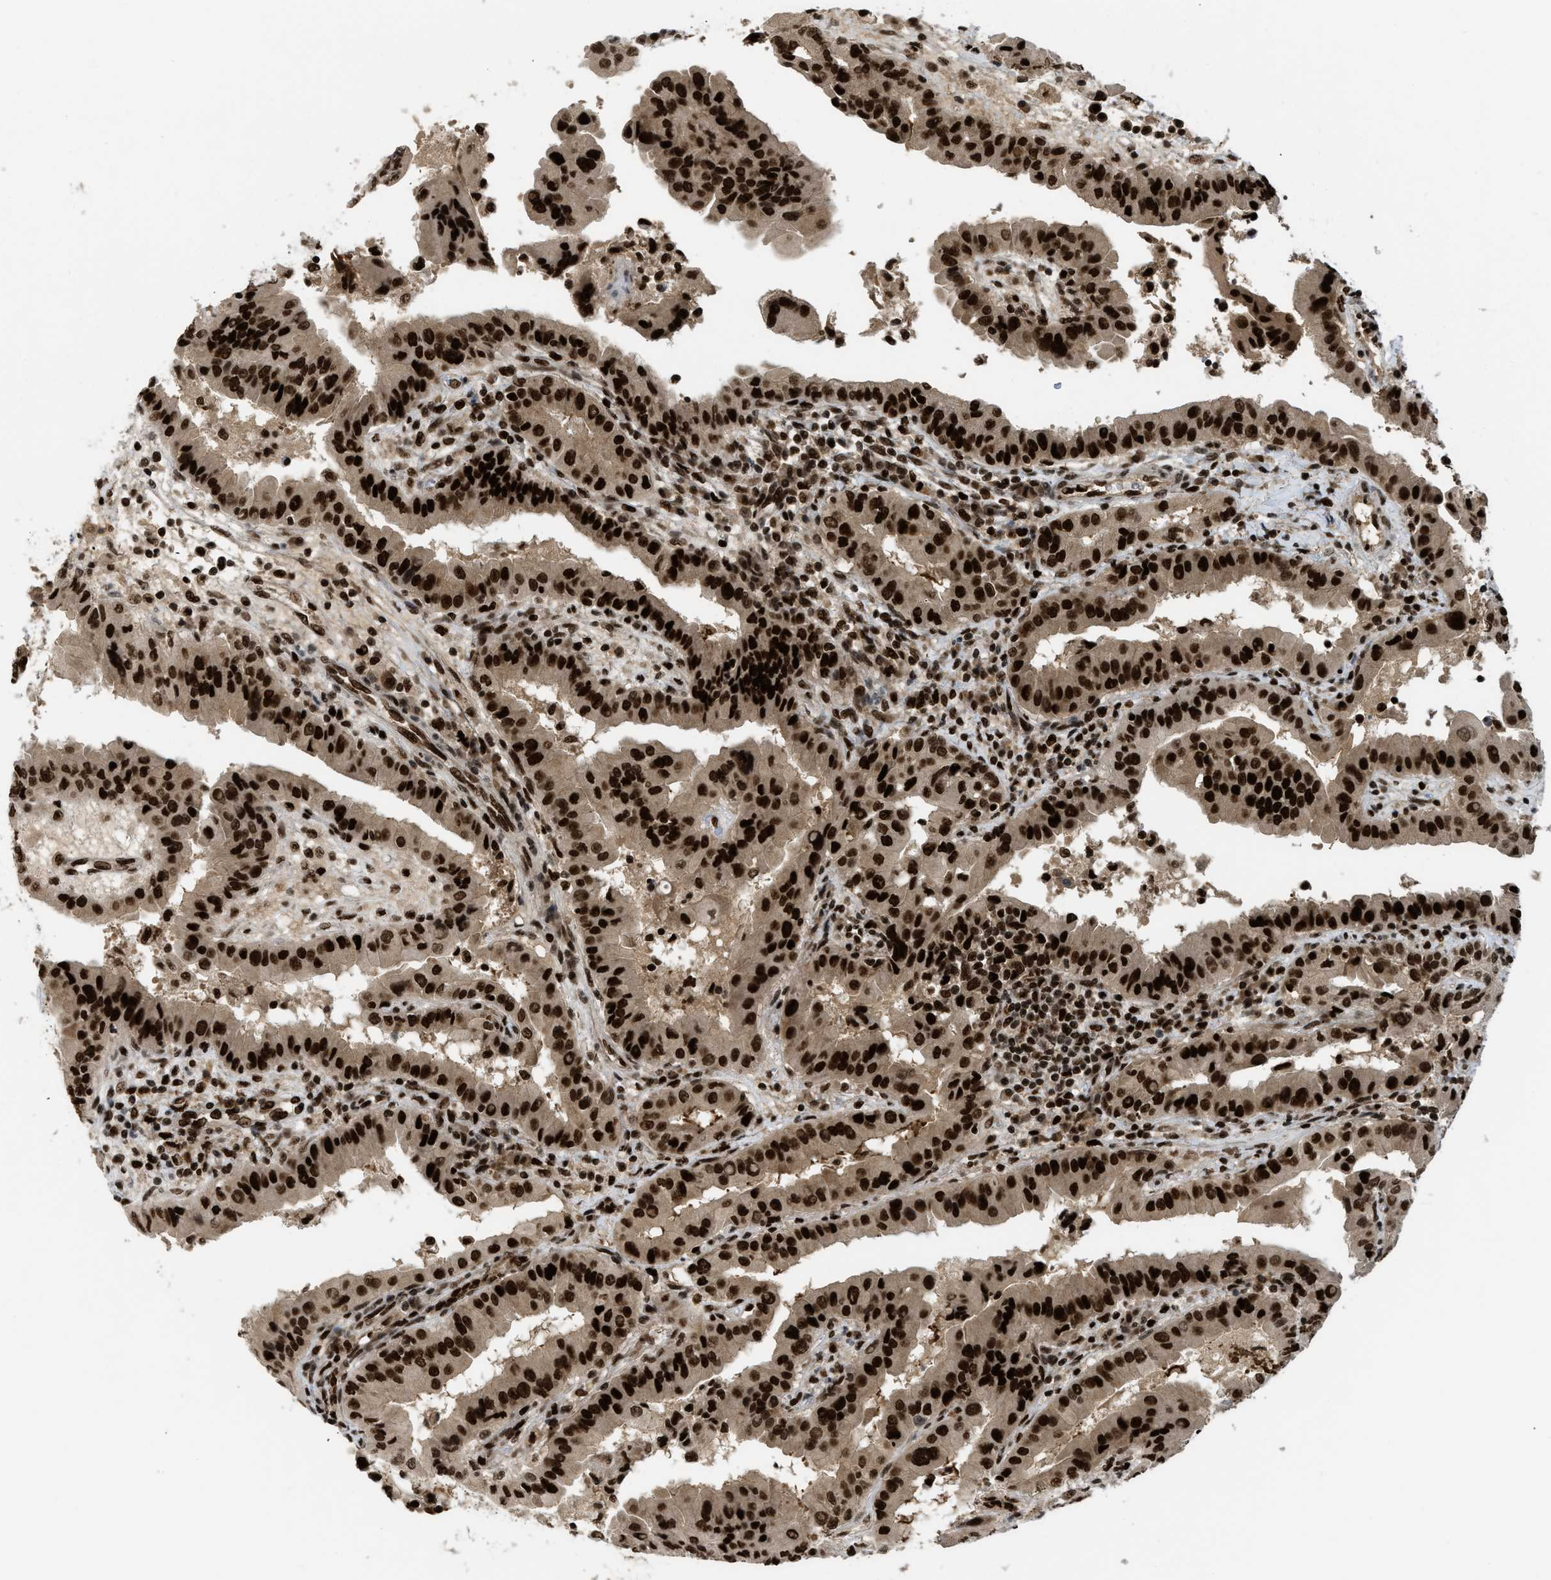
{"staining": {"intensity": "strong", "quantity": ">75%", "location": "nuclear"}, "tissue": "thyroid cancer", "cell_type": "Tumor cells", "image_type": "cancer", "snomed": [{"axis": "morphology", "description": "Papillary adenocarcinoma, NOS"}, {"axis": "topography", "description": "Thyroid gland"}], "caption": "This image reveals thyroid papillary adenocarcinoma stained with immunohistochemistry to label a protein in brown. The nuclear of tumor cells show strong positivity for the protein. Nuclei are counter-stained blue.", "gene": "RFX5", "patient": {"sex": "male", "age": 33}}